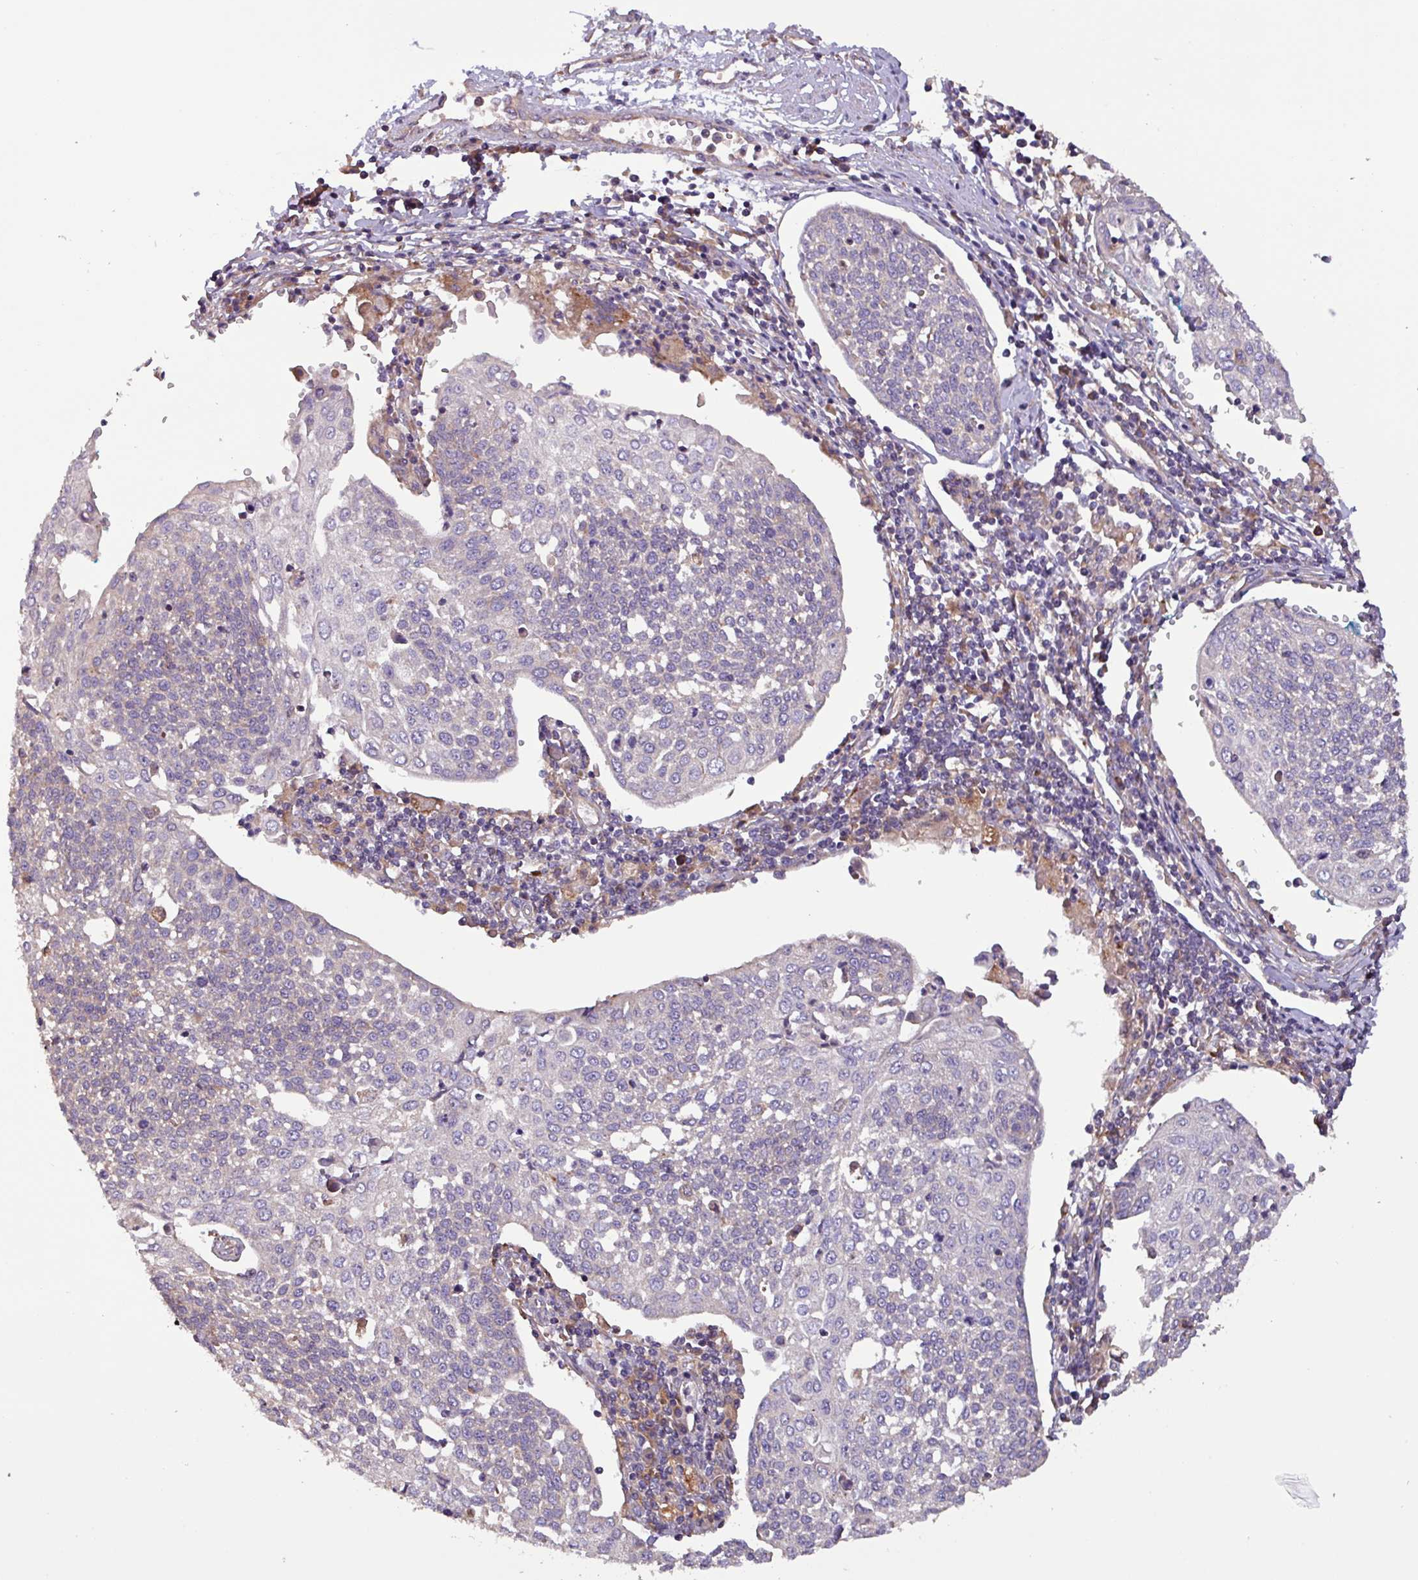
{"staining": {"intensity": "negative", "quantity": "none", "location": "none"}, "tissue": "cervical cancer", "cell_type": "Tumor cells", "image_type": "cancer", "snomed": [{"axis": "morphology", "description": "Squamous cell carcinoma, NOS"}, {"axis": "topography", "description": "Cervix"}], "caption": "Tumor cells are negative for protein expression in human cervical squamous cell carcinoma. Nuclei are stained in blue.", "gene": "PTPRQ", "patient": {"sex": "female", "age": 34}}